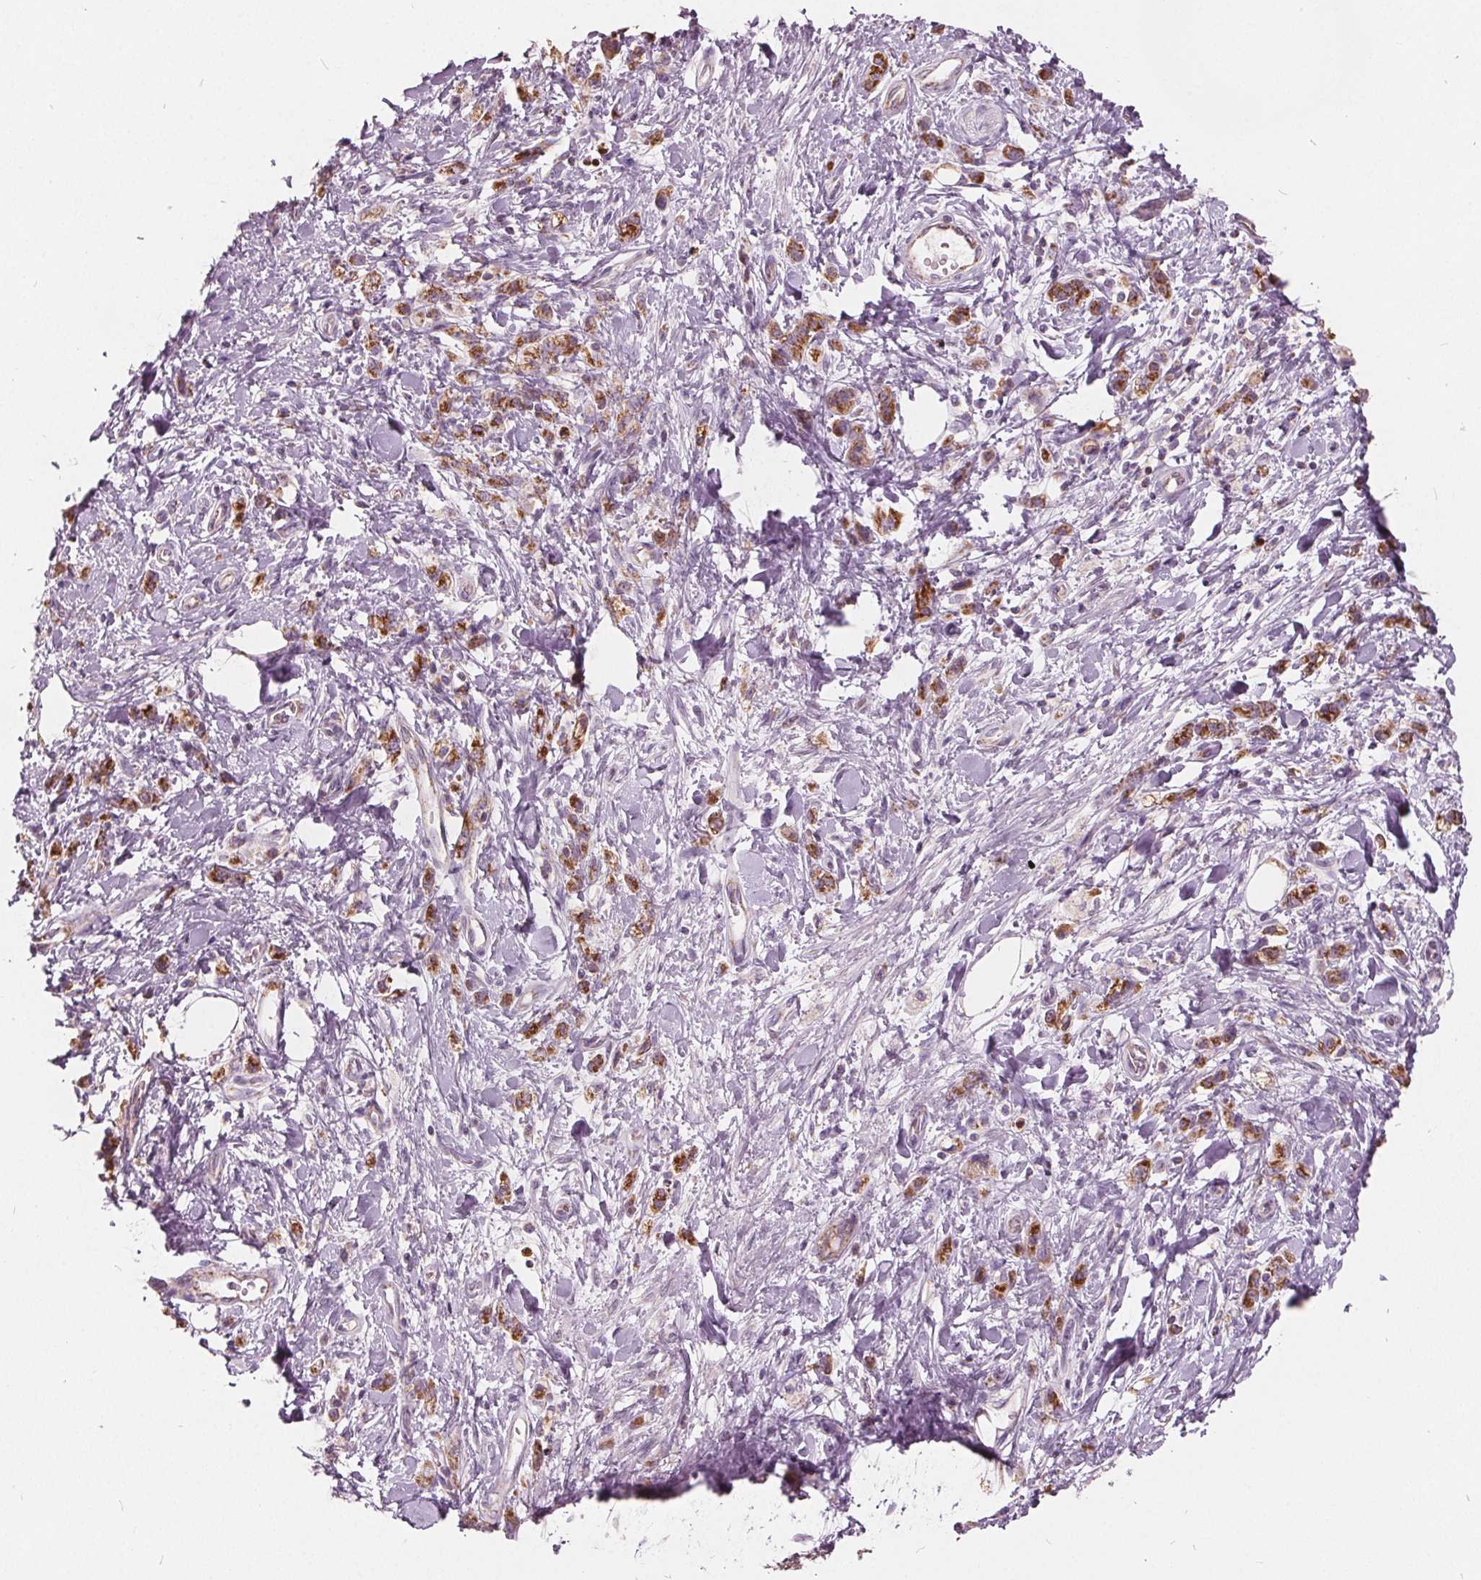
{"staining": {"intensity": "moderate", "quantity": ">75%", "location": "cytoplasmic/membranous"}, "tissue": "stomach cancer", "cell_type": "Tumor cells", "image_type": "cancer", "snomed": [{"axis": "morphology", "description": "Adenocarcinoma, NOS"}, {"axis": "topography", "description": "Stomach"}], "caption": "The image reveals staining of stomach adenocarcinoma, revealing moderate cytoplasmic/membranous protein expression (brown color) within tumor cells.", "gene": "ECI2", "patient": {"sex": "male", "age": 77}}